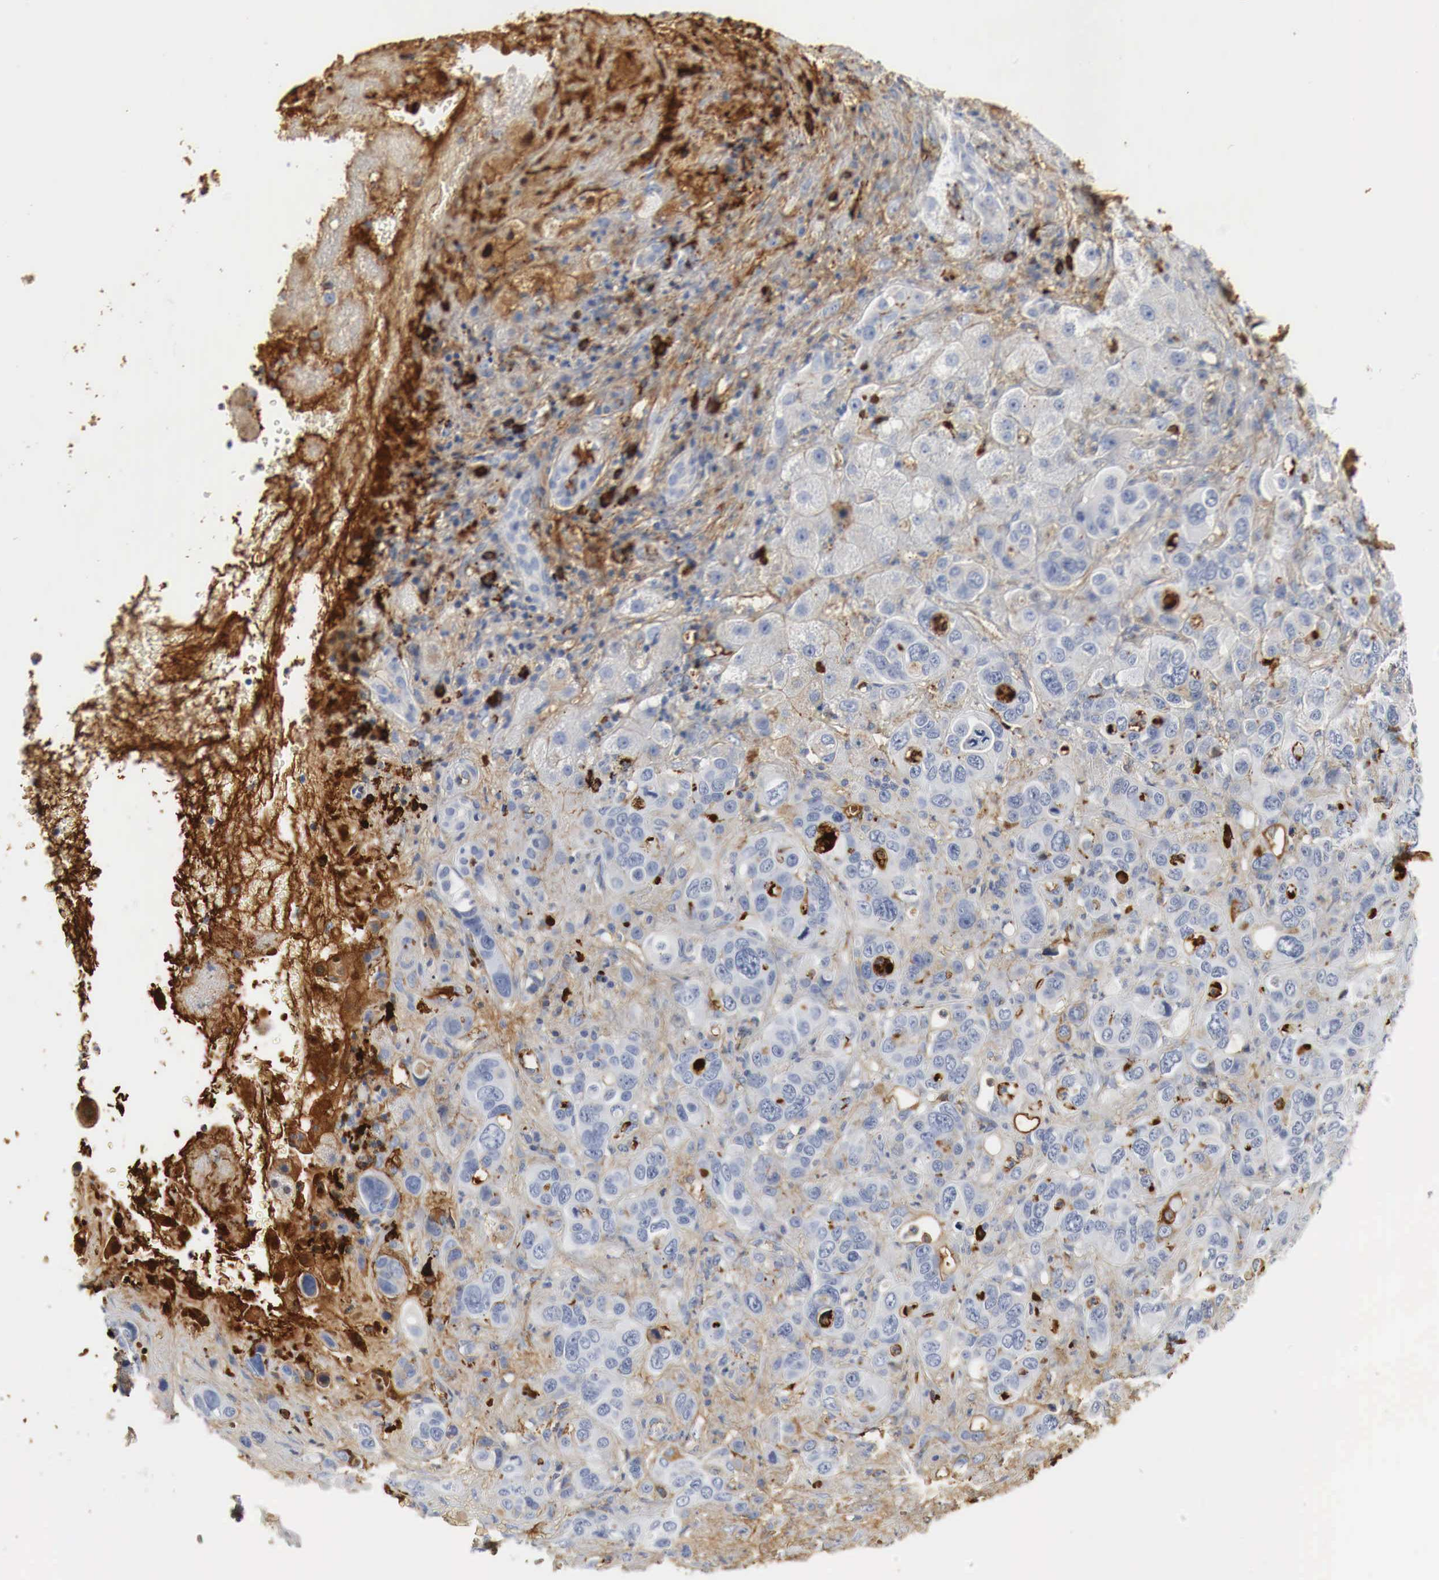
{"staining": {"intensity": "weak", "quantity": "<25%", "location": "cytoplasmic/membranous"}, "tissue": "liver cancer", "cell_type": "Tumor cells", "image_type": "cancer", "snomed": [{"axis": "morphology", "description": "Cholangiocarcinoma"}, {"axis": "topography", "description": "Liver"}], "caption": "A micrograph of liver cholangiocarcinoma stained for a protein demonstrates no brown staining in tumor cells.", "gene": "IGLC3", "patient": {"sex": "female", "age": 79}}